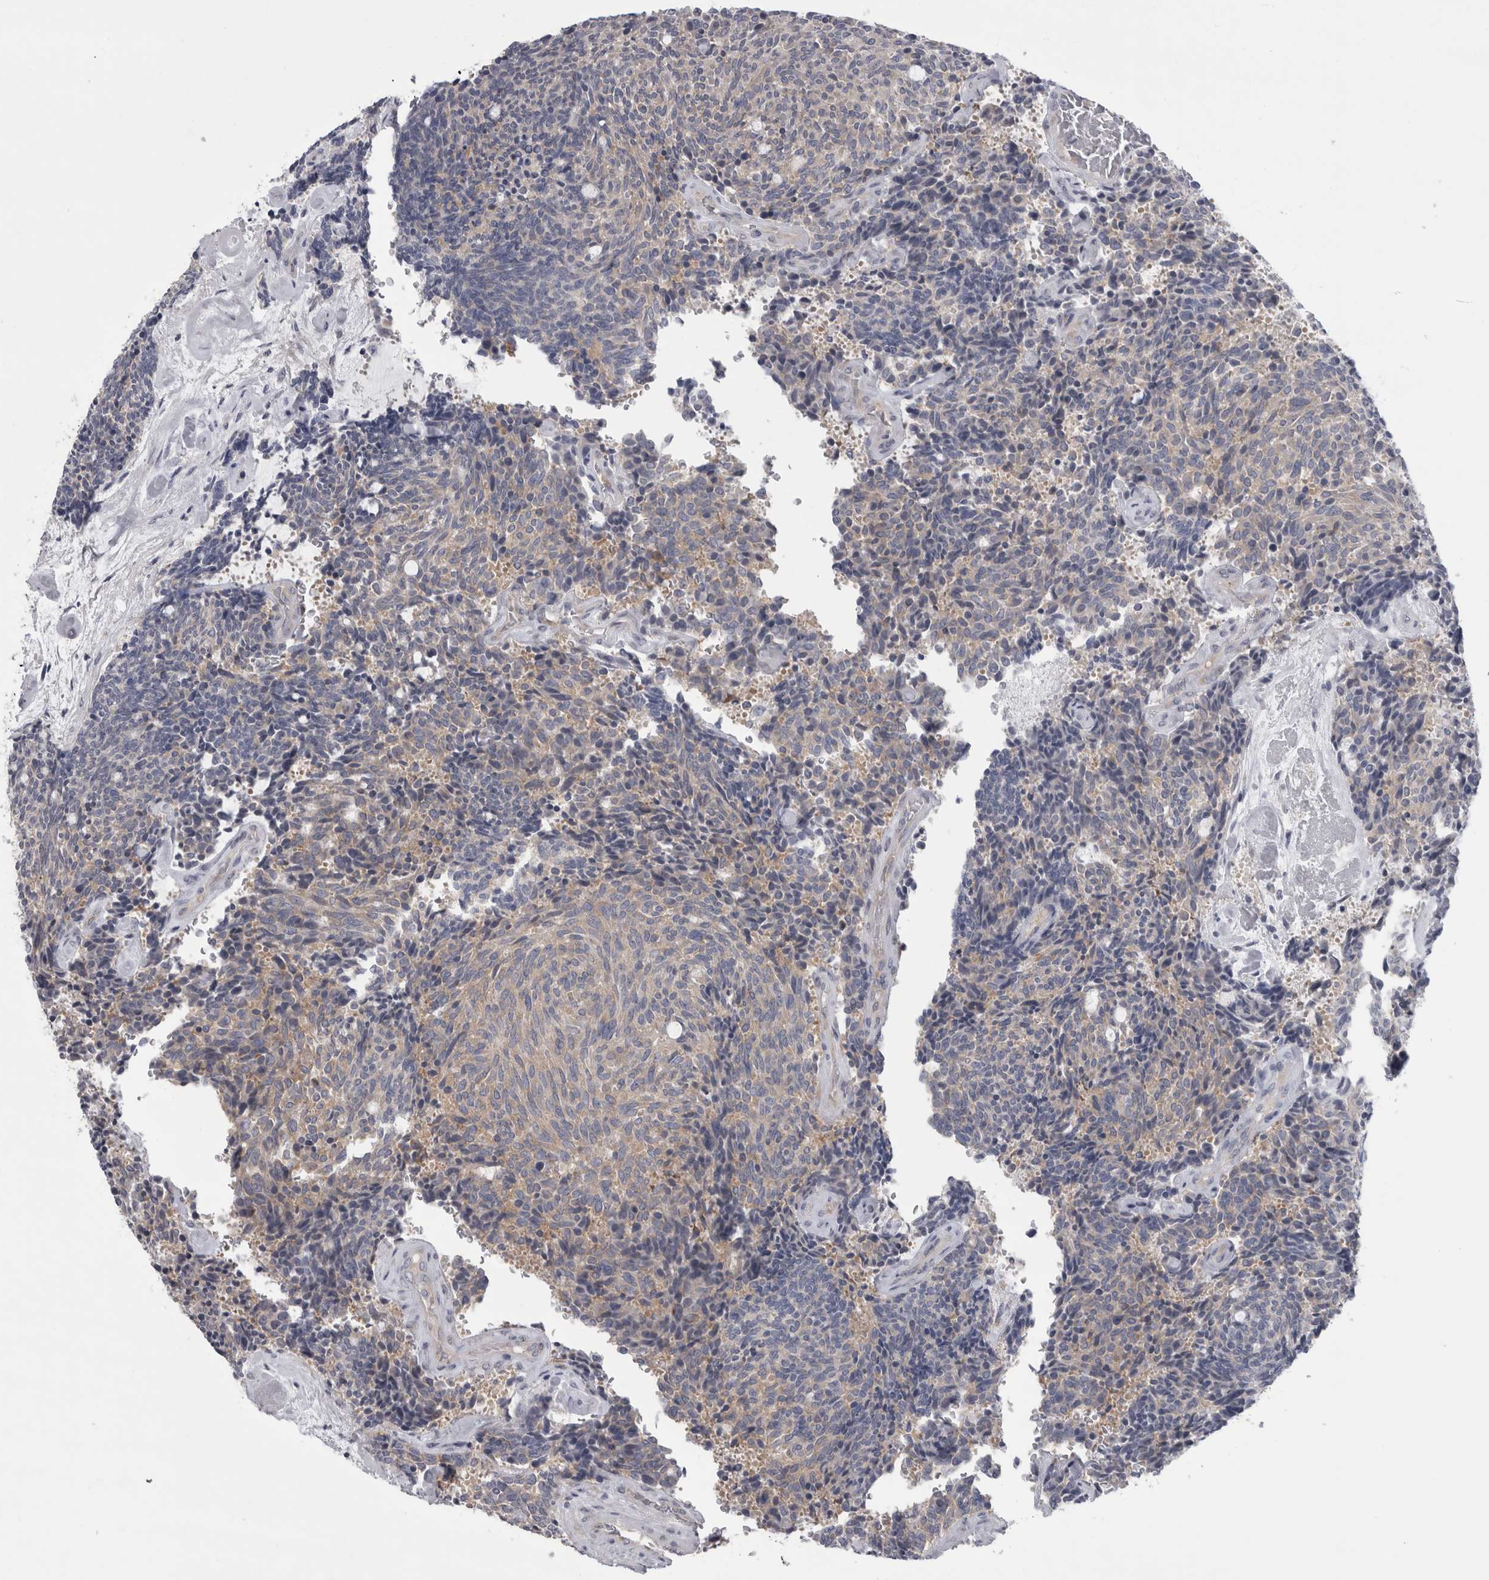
{"staining": {"intensity": "weak", "quantity": "25%-75%", "location": "cytoplasmic/membranous"}, "tissue": "carcinoid", "cell_type": "Tumor cells", "image_type": "cancer", "snomed": [{"axis": "morphology", "description": "Carcinoid, malignant, NOS"}, {"axis": "topography", "description": "Pancreas"}], "caption": "High-power microscopy captured an immunohistochemistry micrograph of carcinoid, revealing weak cytoplasmic/membranous expression in approximately 25%-75% of tumor cells.", "gene": "PRRC2C", "patient": {"sex": "female", "age": 54}}